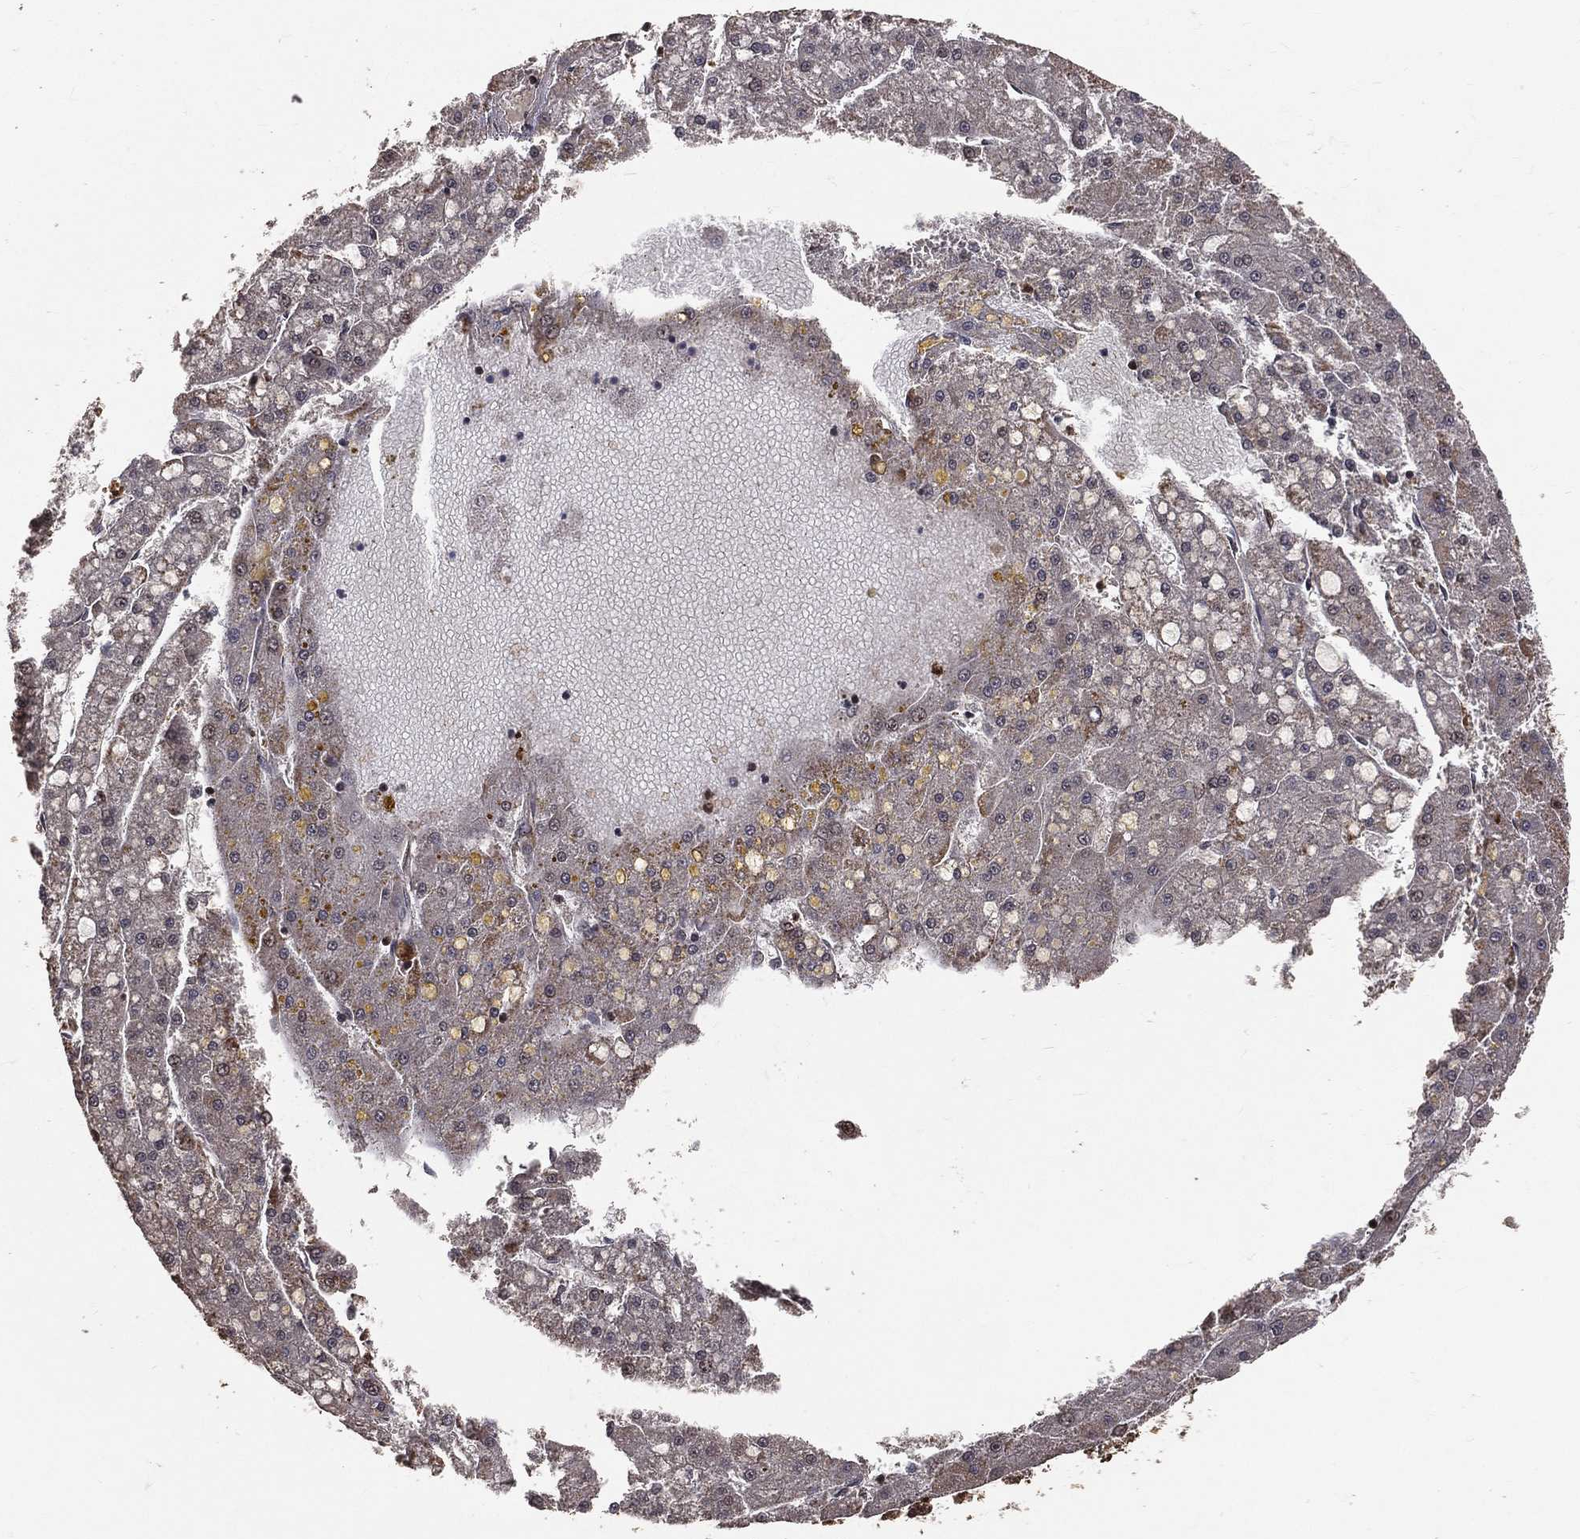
{"staining": {"intensity": "moderate", "quantity": "25%-75%", "location": "cytoplasmic/membranous"}, "tissue": "liver cancer", "cell_type": "Tumor cells", "image_type": "cancer", "snomed": [{"axis": "morphology", "description": "Carcinoma, Hepatocellular, NOS"}, {"axis": "topography", "description": "Liver"}], "caption": "A medium amount of moderate cytoplasmic/membranous staining is appreciated in about 25%-75% of tumor cells in hepatocellular carcinoma (liver) tissue. Nuclei are stained in blue.", "gene": "MAPK1", "patient": {"sex": "male", "age": 67}}